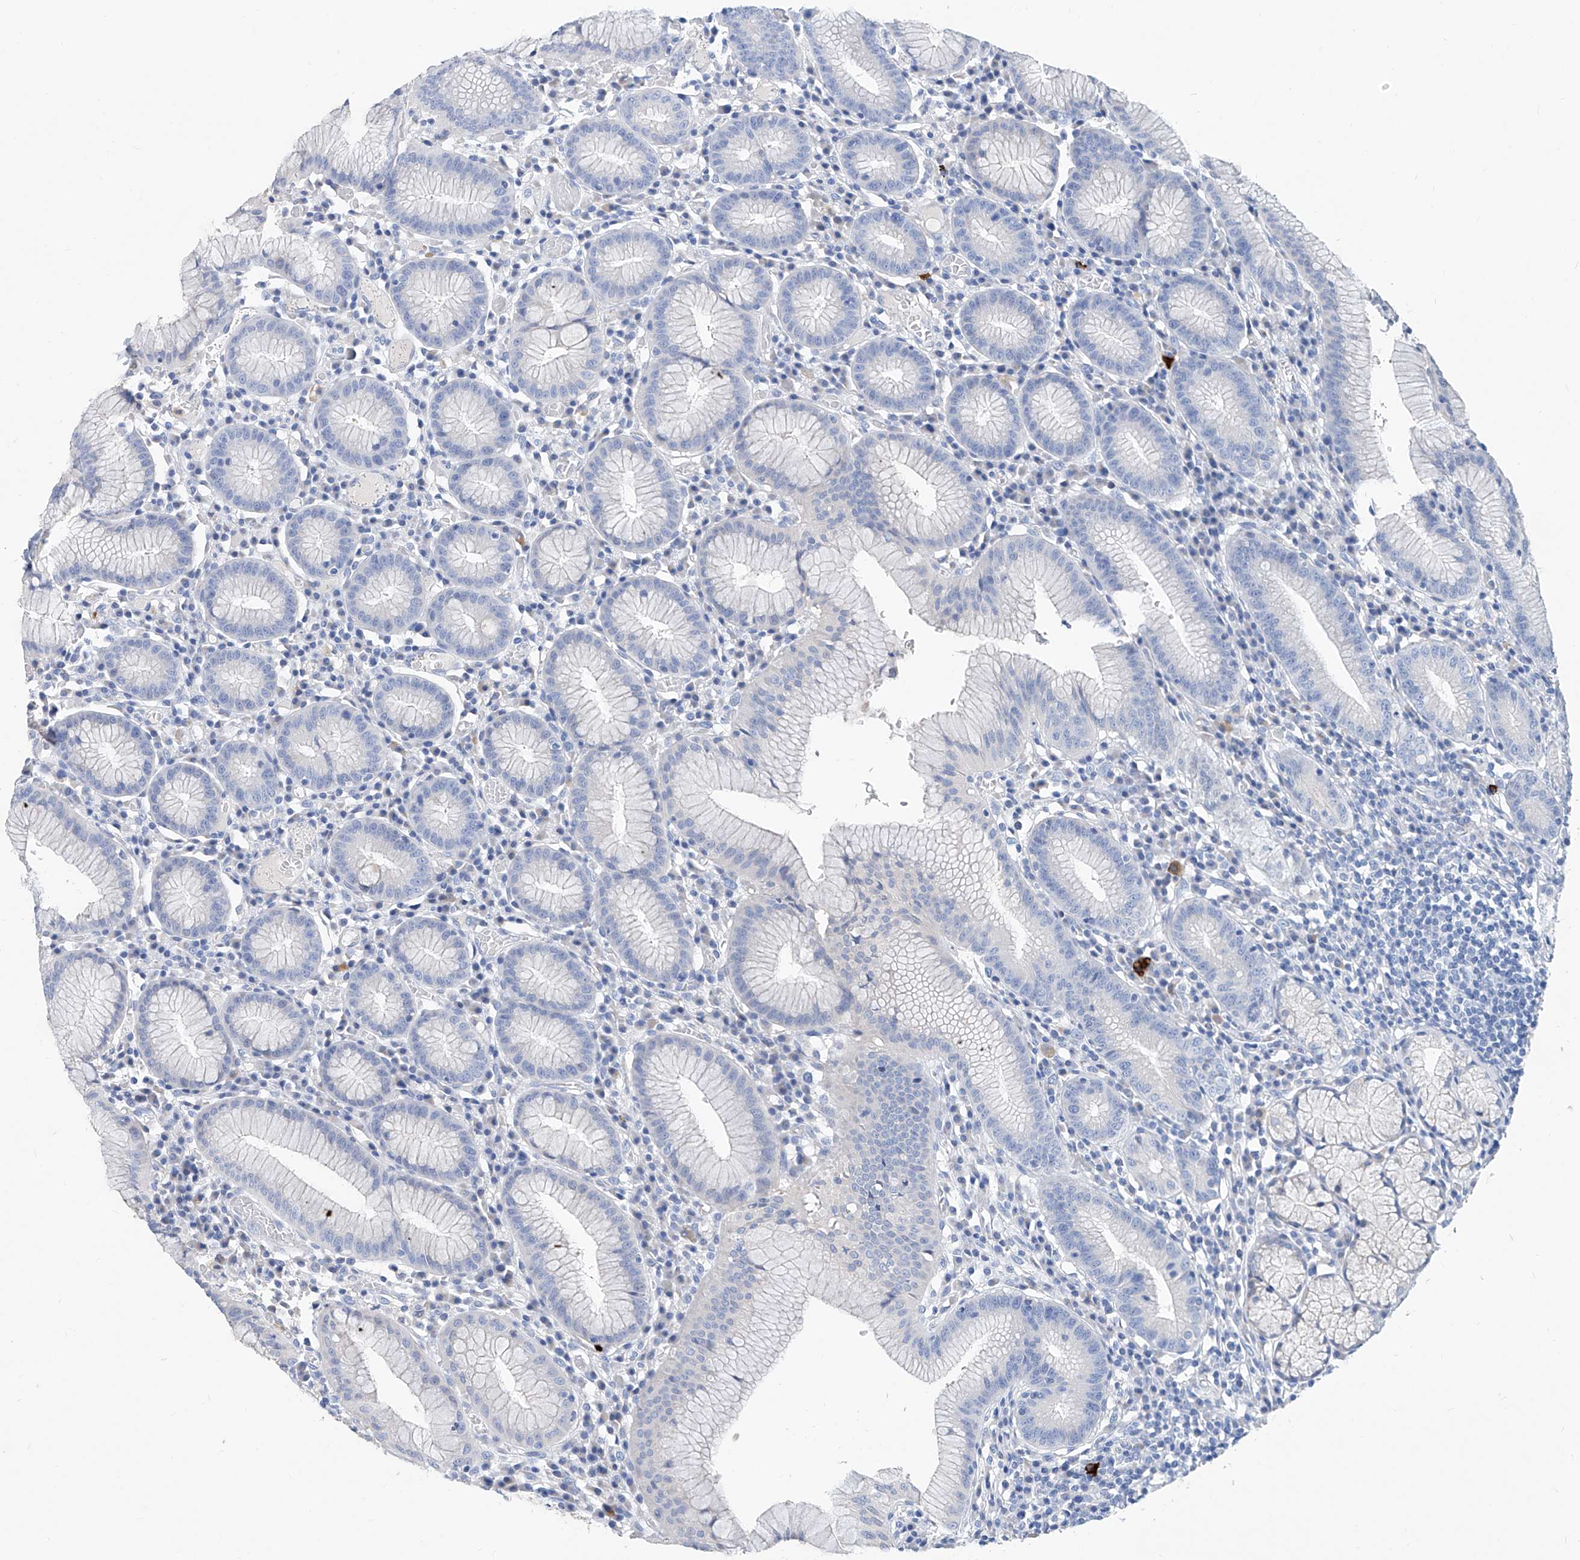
{"staining": {"intensity": "negative", "quantity": "none", "location": "none"}, "tissue": "stomach", "cell_type": "Glandular cells", "image_type": "normal", "snomed": [{"axis": "morphology", "description": "Normal tissue, NOS"}, {"axis": "topography", "description": "Stomach"}], "caption": "An immunohistochemistry (IHC) image of unremarkable stomach is shown. There is no staining in glandular cells of stomach.", "gene": "SLC25A29", "patient": {"sex": "male", "age": 55}}